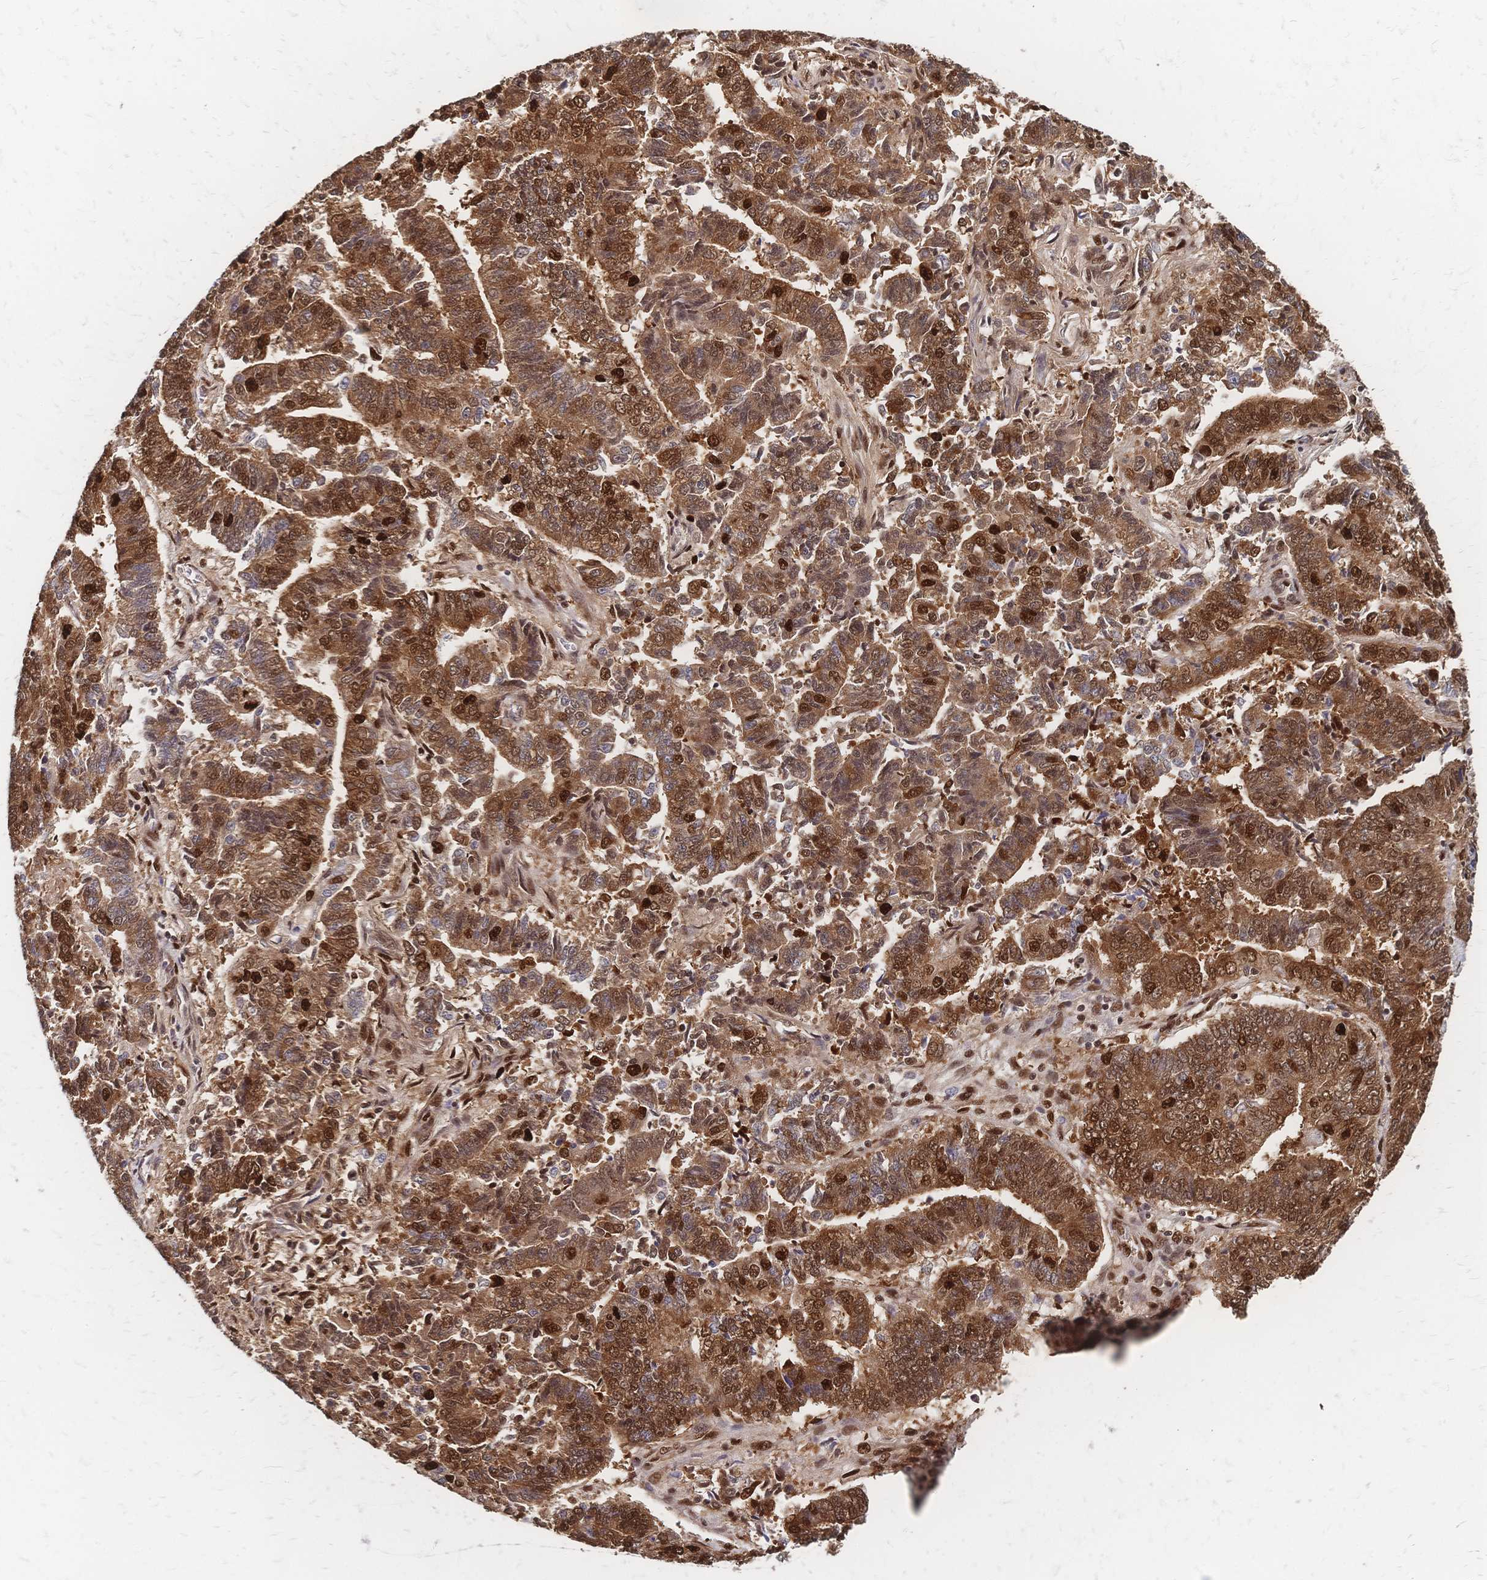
{"staining": {"intensity": "strong", "quantity": ">75%", "location": "cytoplasmic/membranous,nuclear"}, "tissue": "endometrial cancer", "cell_type": "Tumor cells", "image_type": "cancer", "snomed": [{"axis": "morphology", "description": "Adenocarcinoma, NOS"}, {"axis": "topography", "description": "Endometrium"}], "caption": "Brown immunohistochemical staining in human endometrial adenocarcinoma exhibits strong cytoplasmic/membranous and nuclear positivity in approximately >75% of tumor cells.", "gene": "HDGF", "patient": {"sex": "female", "age": 72}}